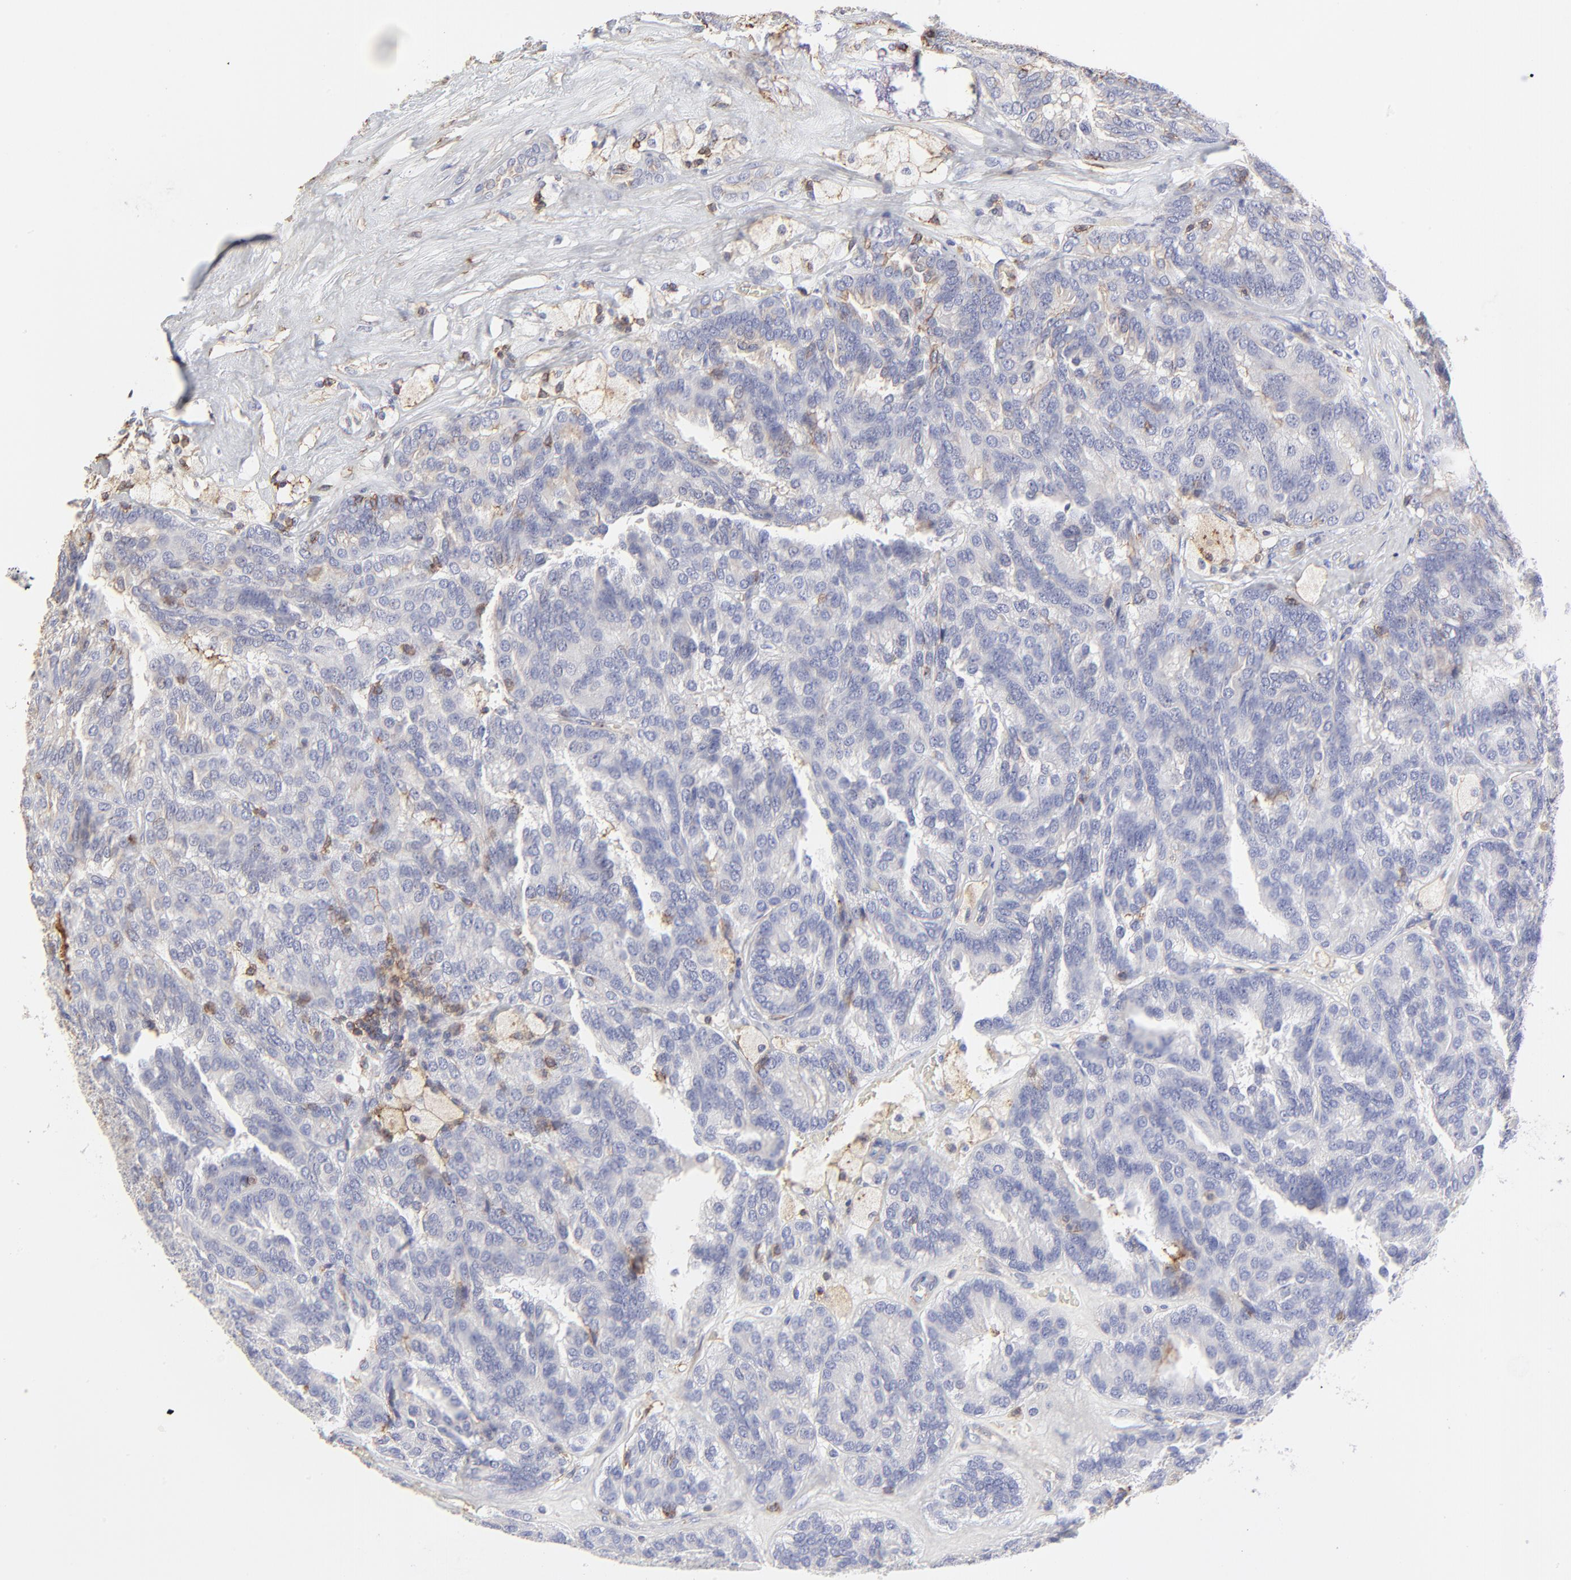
{"staining": {"intensity": "negative", "quantity": "none", "location": "none"}, "tissue": "renal cancer", "cell_type": "Tumor cells", "image_type": "cancer", "snomed": [{"axis": "morphology", "description": "Adenocarcinoma, NOS"}, {"axis": "topography", "description": "Kidney"}], "caption": "IHC of human renal cancer (adenocarcinoma) displays no staining in tumor cells. (DAB (3,3'-diaminobenzidine) IHC with hematoxylin counter stain).", "gene": "ANXA6", "patient": {"sex": "male", "age": 46}}